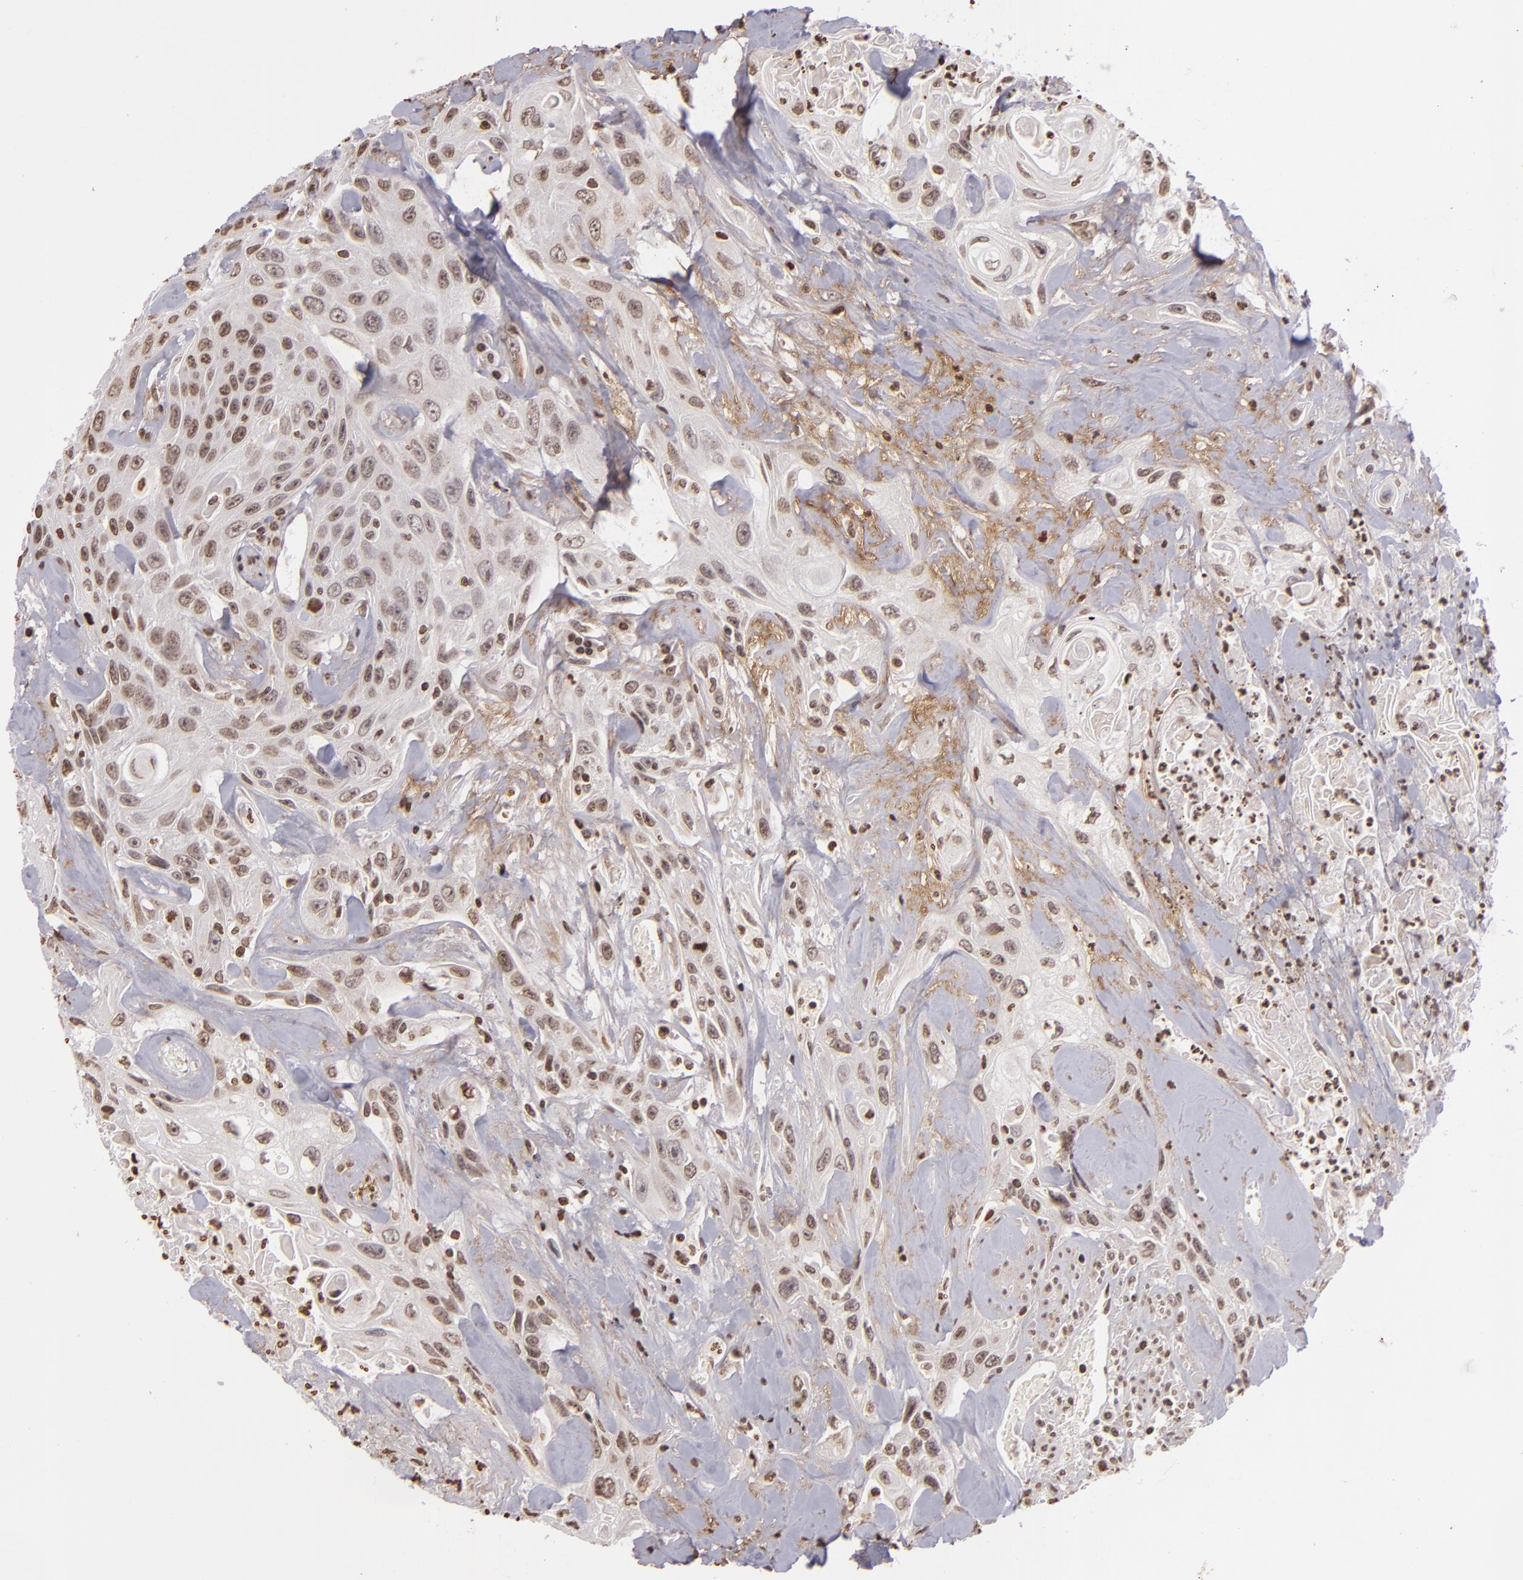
{"staining": {"intensity": "weak", "quantity": "25%-75%", "location": "nuclear"}, "tissue": "urothelial cancer", "cell_type": "Tumor cells", "image_type": "cancer", "snomed": [{"axis": "morphology", "description": "Urothelial carcinoma, High grade"}, {"axis": "topography", "description": "Urinary bladder"}], "caption": "Immunohistochemical staining of high-grade urothelial carcinoma exhibits weak nuclear protein expression in about 25%-75% of tumor cells. The protein of interest is shown in brown color, while the nuclei are stained blue.", "gene": "THRB", "patient": {"sex": "female", "age": 84}}